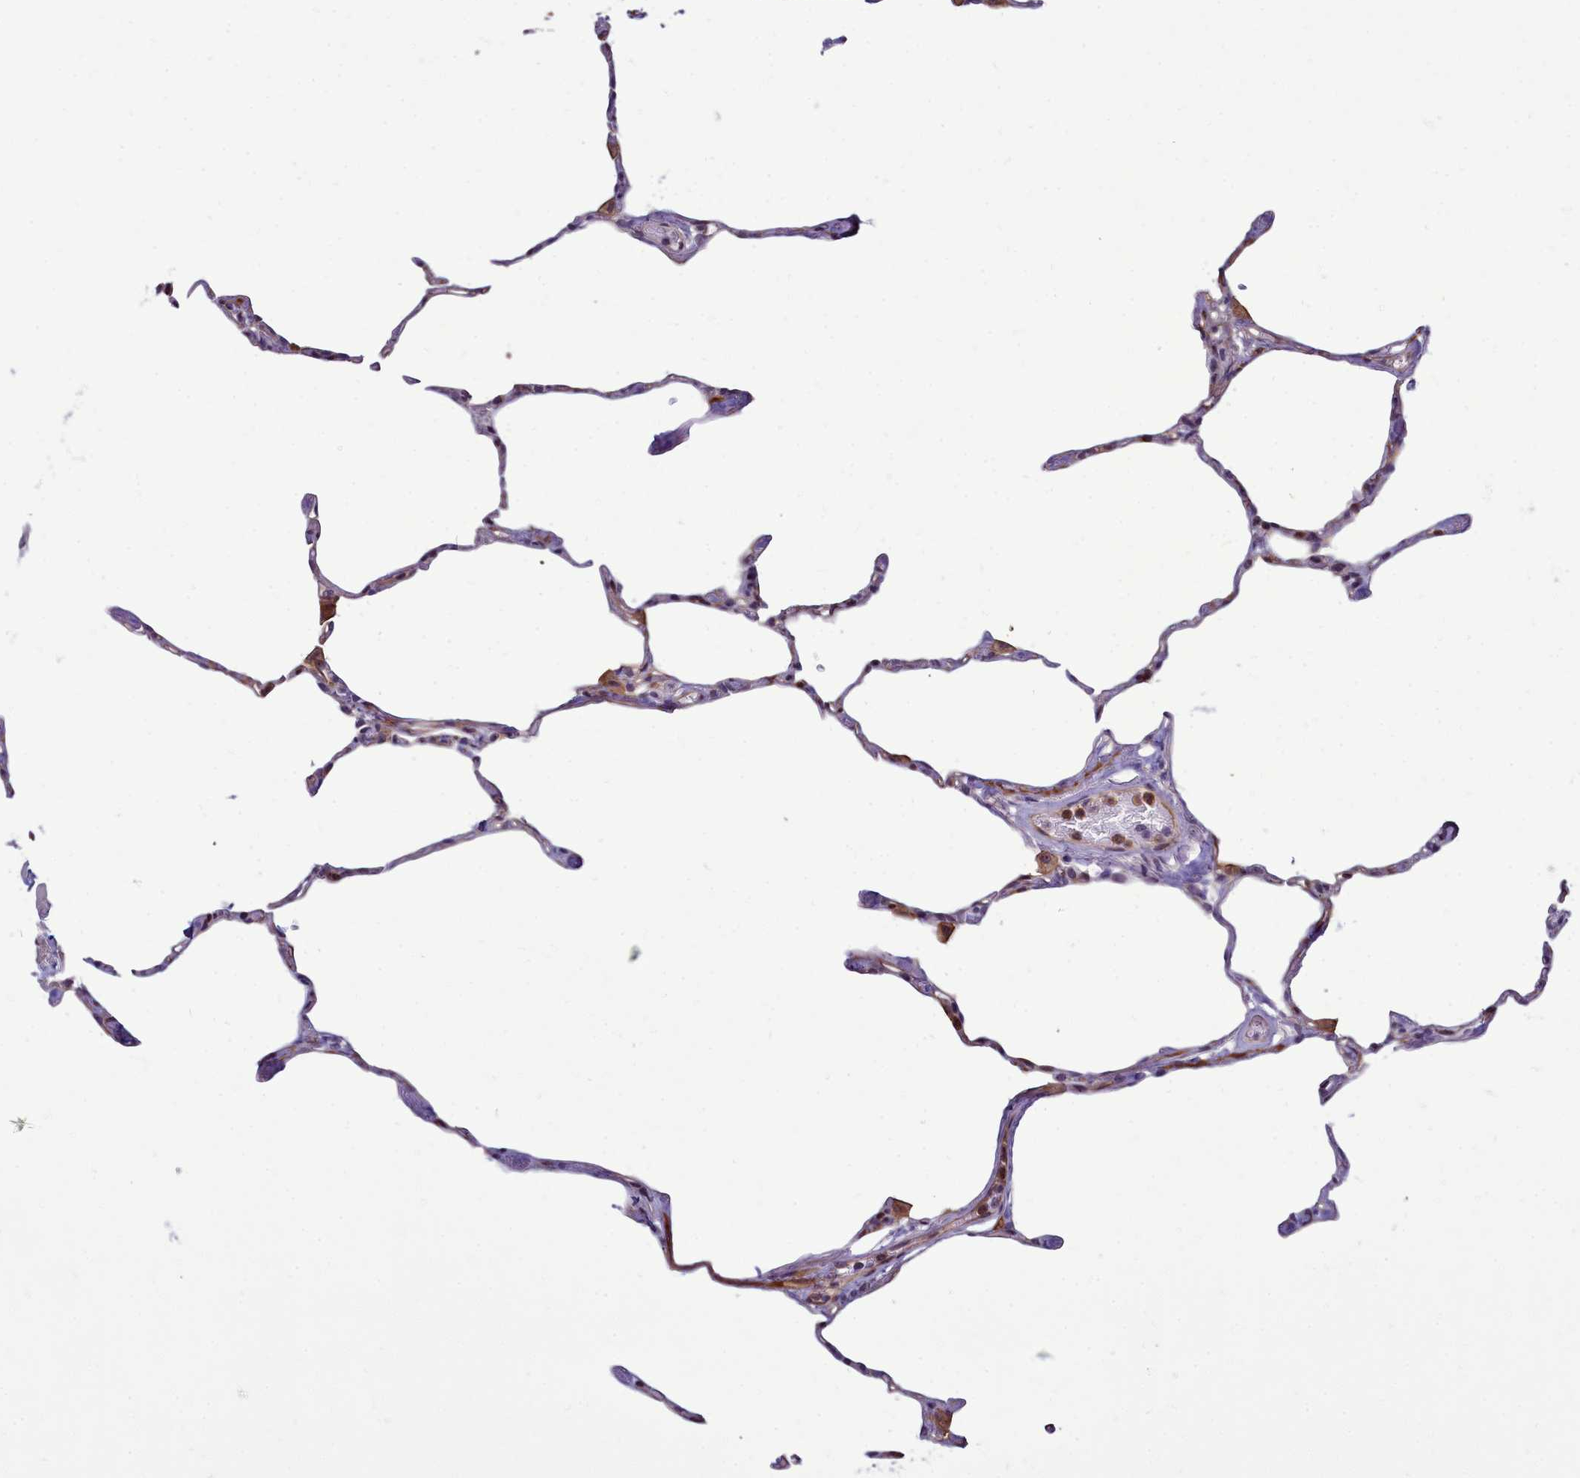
{"staining": {"intensity": "negative", "quantity": "none", "location": "none"}, "tissue": "lung", "cell_type": "Alveolar cells", "image_type": "normal", "snomed": [{"axis": "morphology", "description": "Normal tissue, NOS"}, {"axis": "topography", "description": "Lung"}], "caption": "Immunohistochemical staining of benign human lung displays no significant expression in alveolar cells.", "gene": "BCAR1", "patient": {"sex": "male", "age": 65}}